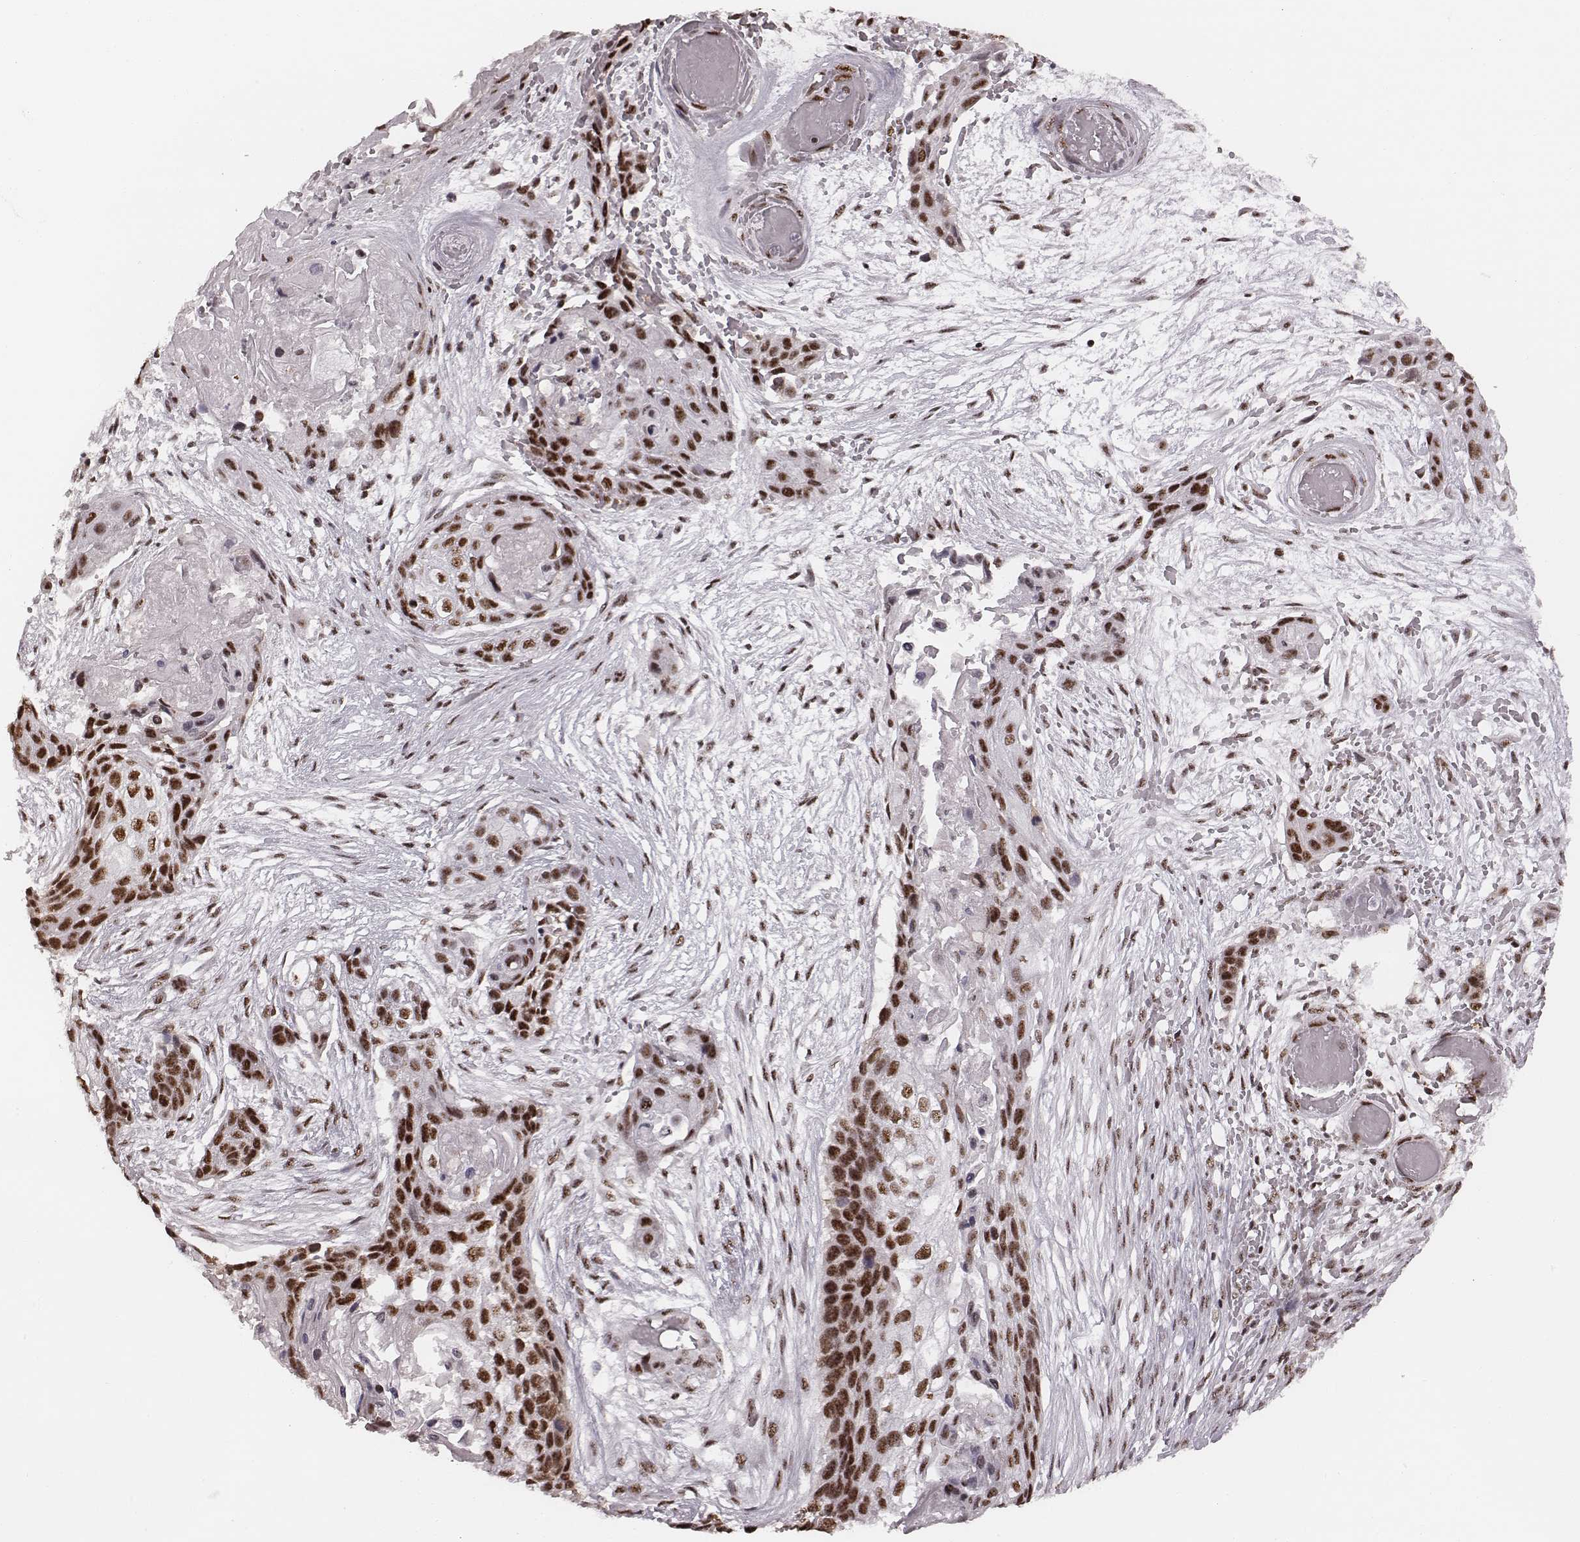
{"staining": {"intensity": "strong", "quantity": ">75%", "location": "nuclear"}, "tissue": "lung cancer", "cell_type": "Tumor cells", "image_type": "cancer", "snomed": [{"axis": "morphology", "description": "Squamous cell carcinoma, NOS"}, {"axis": "topography", "description": "Lung"}], "caption": "IHC micrograph of squamous cell carcinoma (lung) stained for a protein (brown), which reveals high levels of strong nuclear staining in approximately >75% of tumor cells.", "gene": "LUC7L", "patient": {"sex": "male", "age": 69}}